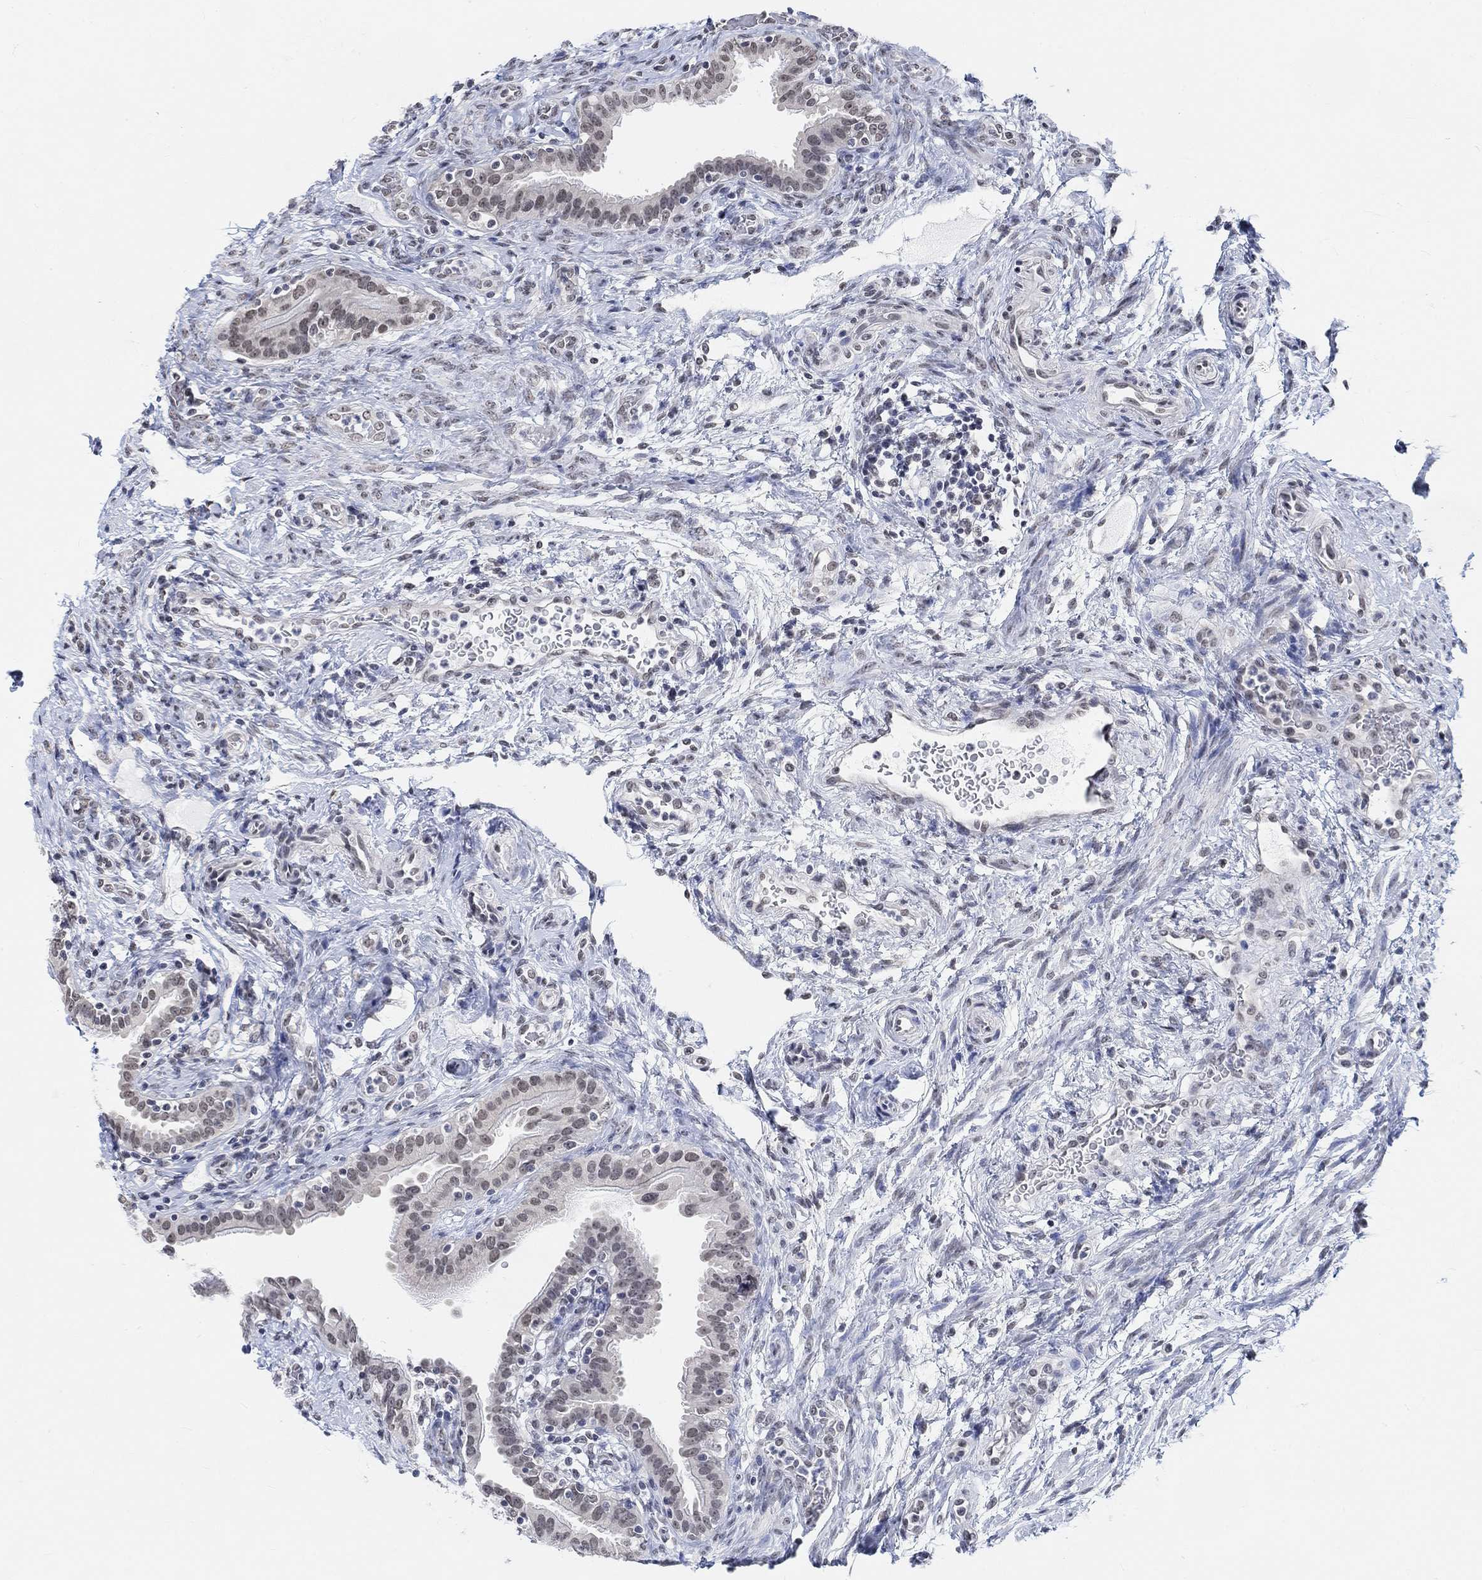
{"staining": {"intensity": "weak", "quantity": "<25%", "location": "nuclear"}, "tissue": "fallopian tube", "cell_type": "Glandular cells", "image_type": "normal", "snomed": [{"axis": "morphology", "description": "Normal tissue, NOS"}, {"axis": "topography", "description": "Fallopian tube"}, {"axis": "topography", "description": "Ovary"}], "caption": "DAB immunohistochemical staining of benign human fallopian tube reveals no significant expression in glandular cells.", "gene": "PURG", "patient": {"sex": "female", "age": 41}}